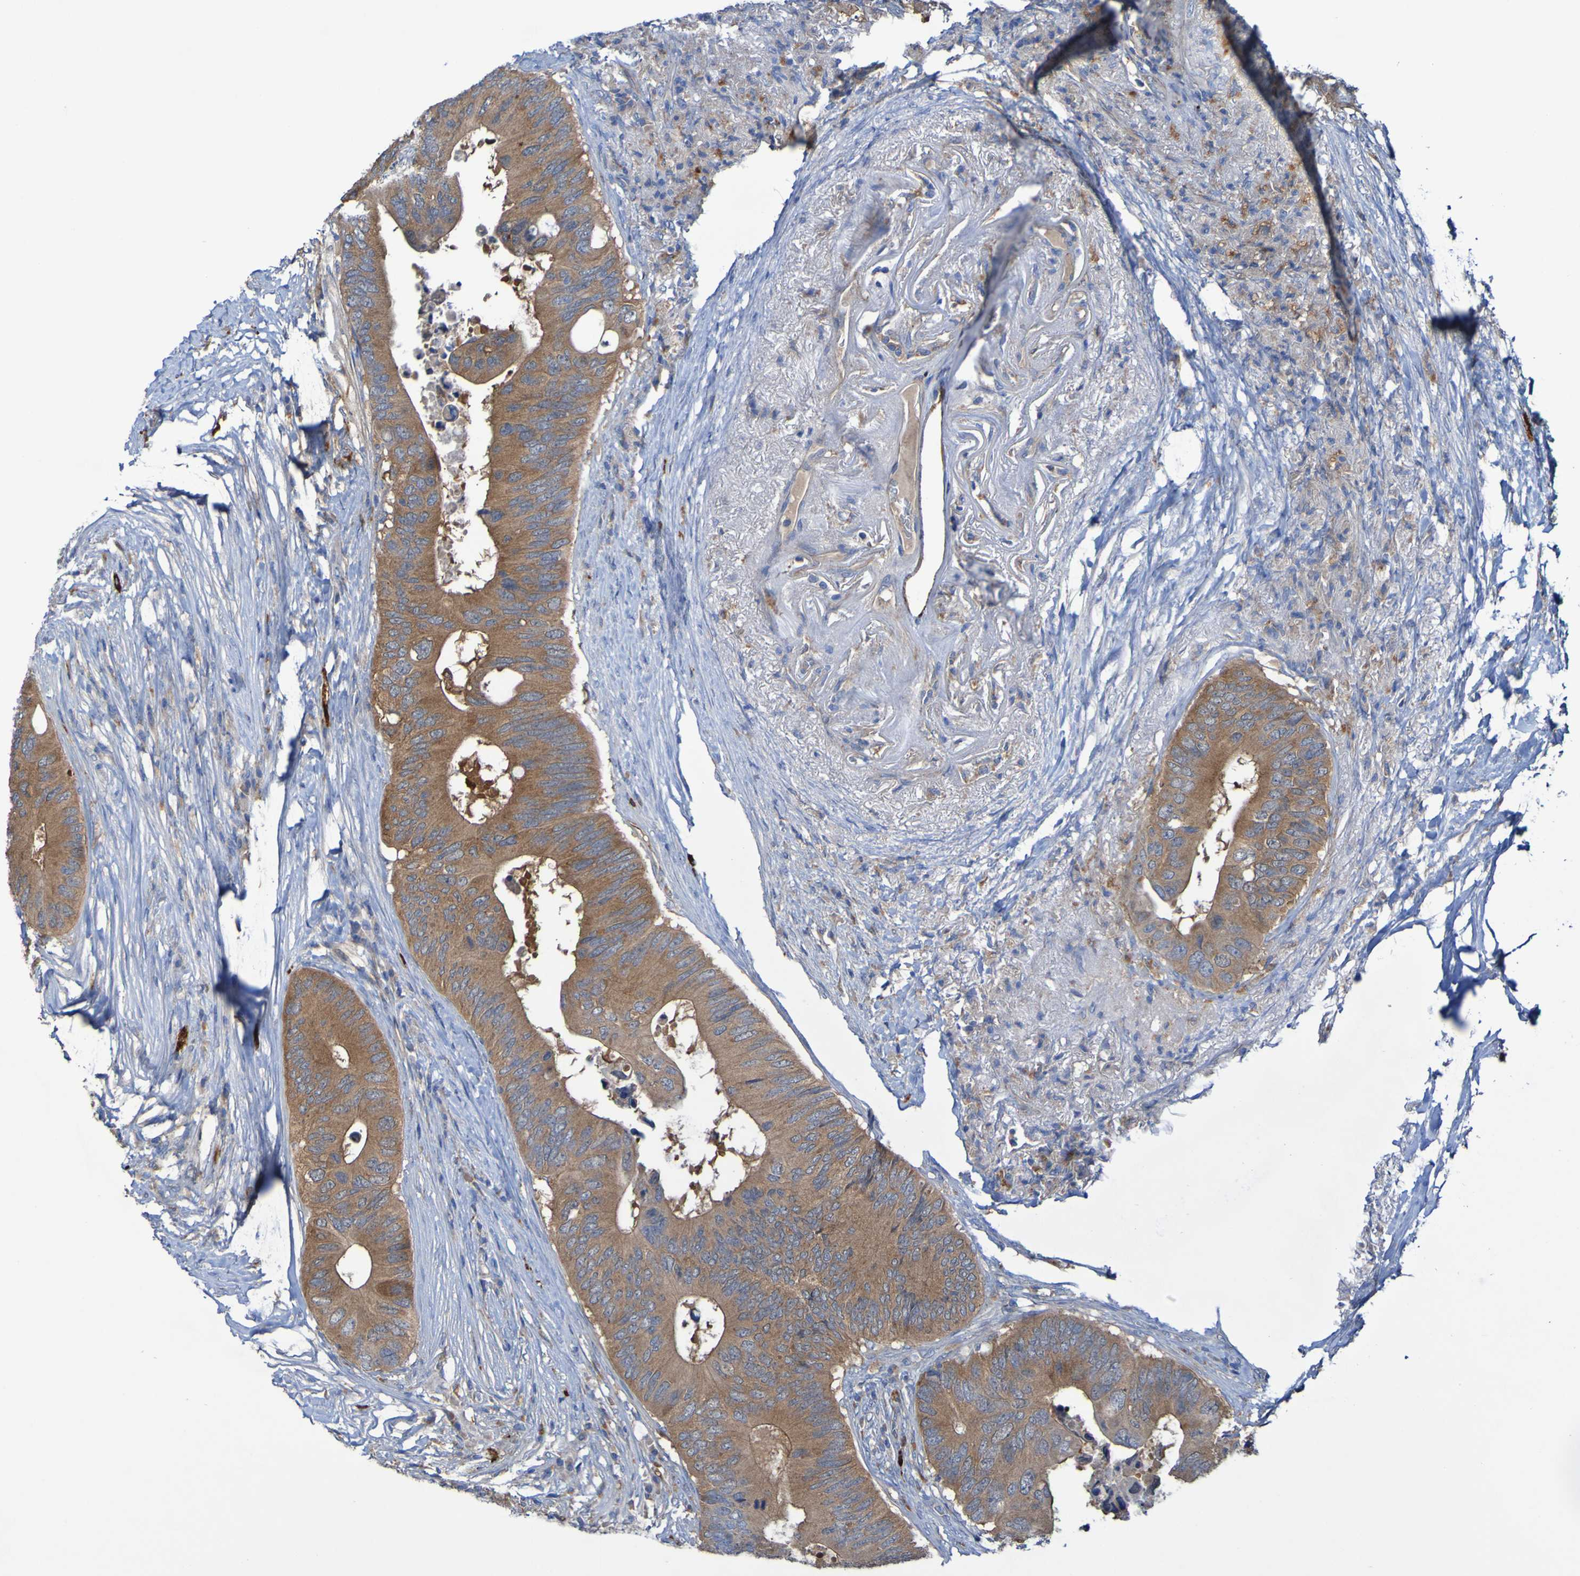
{"staining": {"intensity": "moderate", "quantity": ">75%", "location": "cytoplasmic/membranous"}, "tissue": "colorectal cancer", "cell_type": "Tumor cells", "image_type": "cancer", "snomed": [{"axis": "morphology", "description": "Adenocarcinoma, NOS"}, {"axis": "topography", "description": "Colon"}], "caption": "Immunohistochemical staining of colorectal adenocarcinoma shows moderate cytoplasmic/membranous protein positivity in about >75% of tumor cells. Immunohistochemistry stains the protein in brown and the nuclei are stained blue.", "gene": "ARHGEF16", "patient": {"sex": "male", "age": 71}}